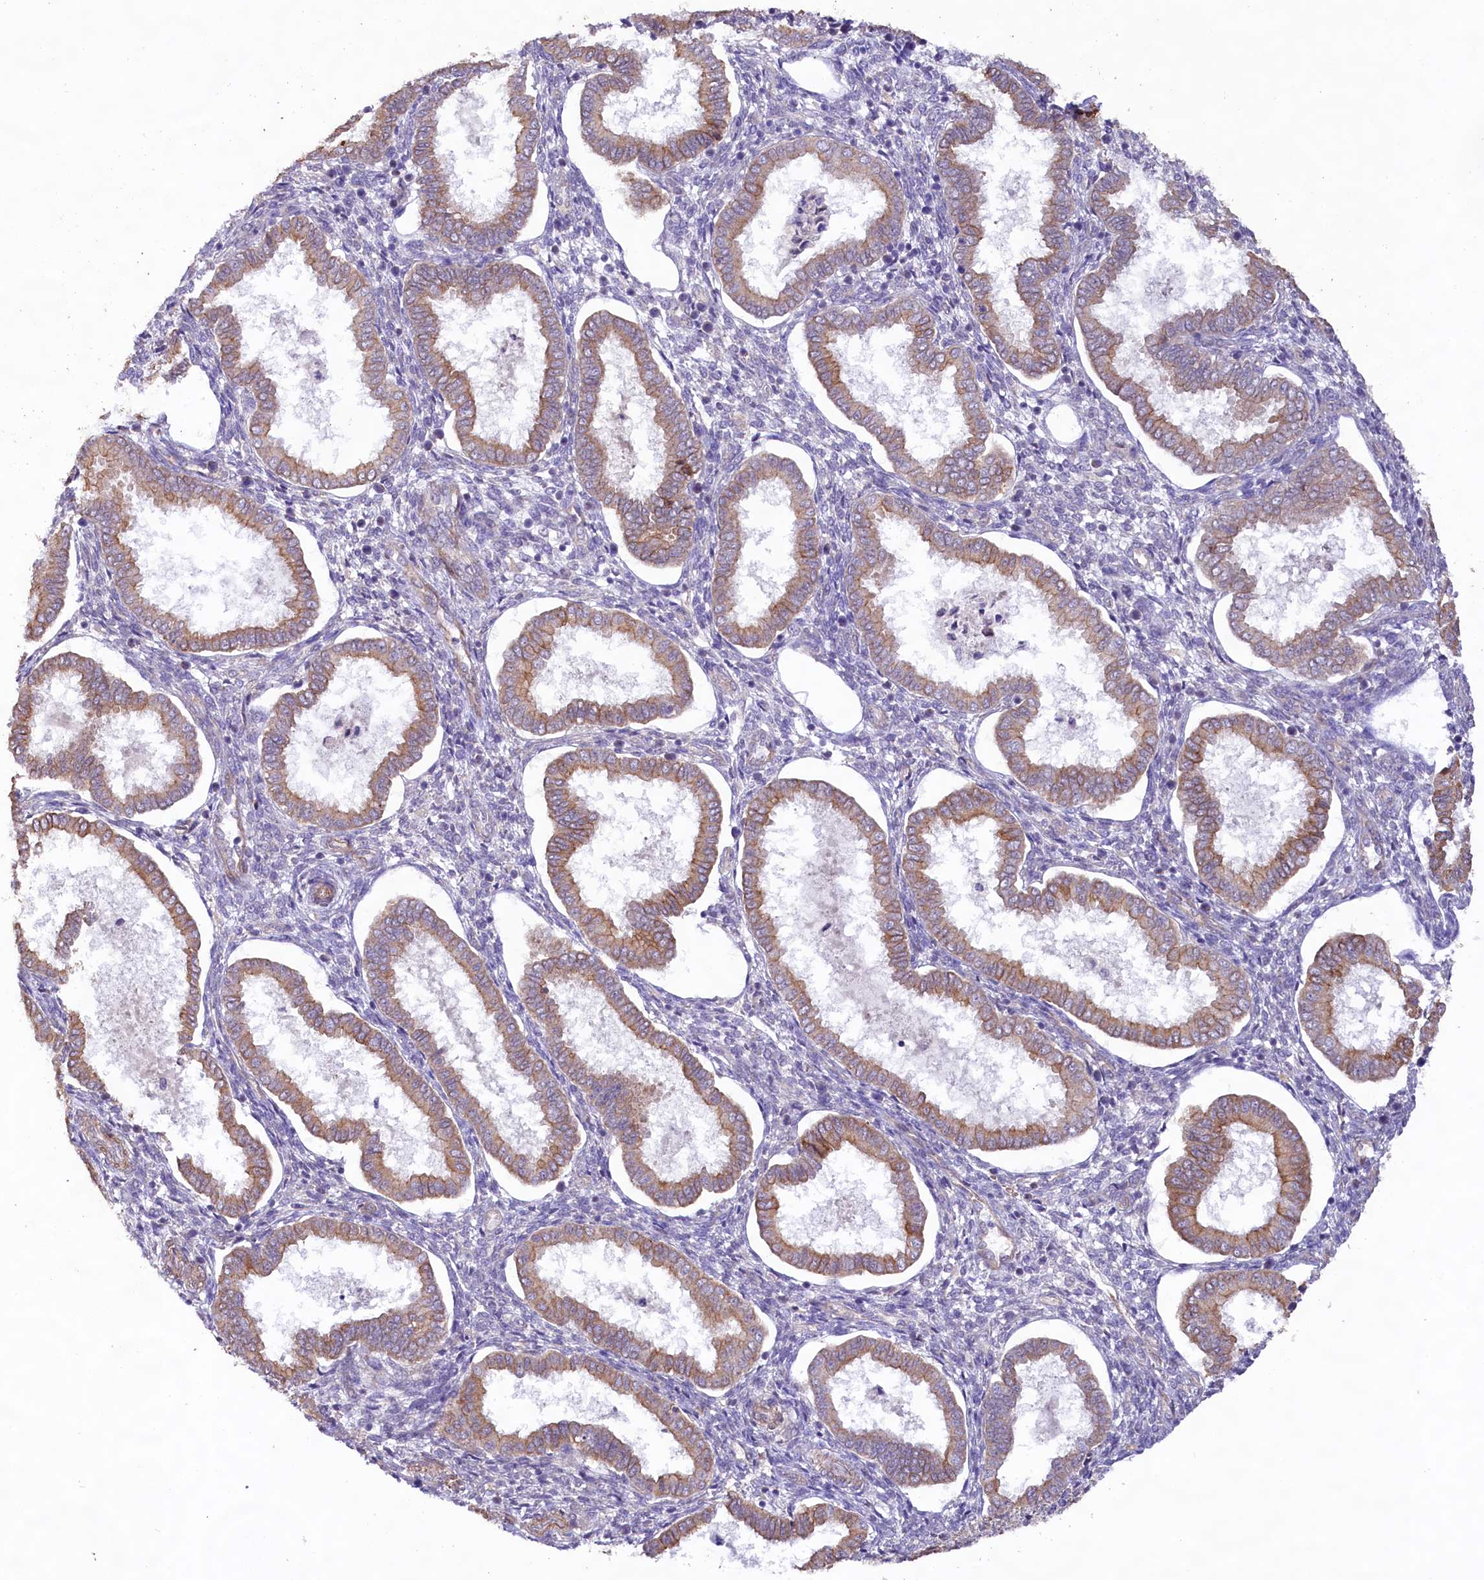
{"staining": {"intensity": "negative", "quantity": "none", "location": "none"}, "tissue": "endometrium", "cell_type": "Cells in endometrial stroma", "image_type": "normal", "snomed": [{"axis": "morphology", "description": "Normal tissue, NOS"}, {"axis": "topography", "description": "Endometrium"}], "caption": "DAB (3,3'-diaminobenzidine) immunohistochemical staining of normal human endometrium demonstrates no significant expression in cells in endometrial stroma. The staining was performed using DAB to visualize the protein expression in brown, while the nuclei were stained in blue with hematoxylin (Magnification: 20x).", "gene": "VPS11", "patient": {"sex": "female", "age": 24}}